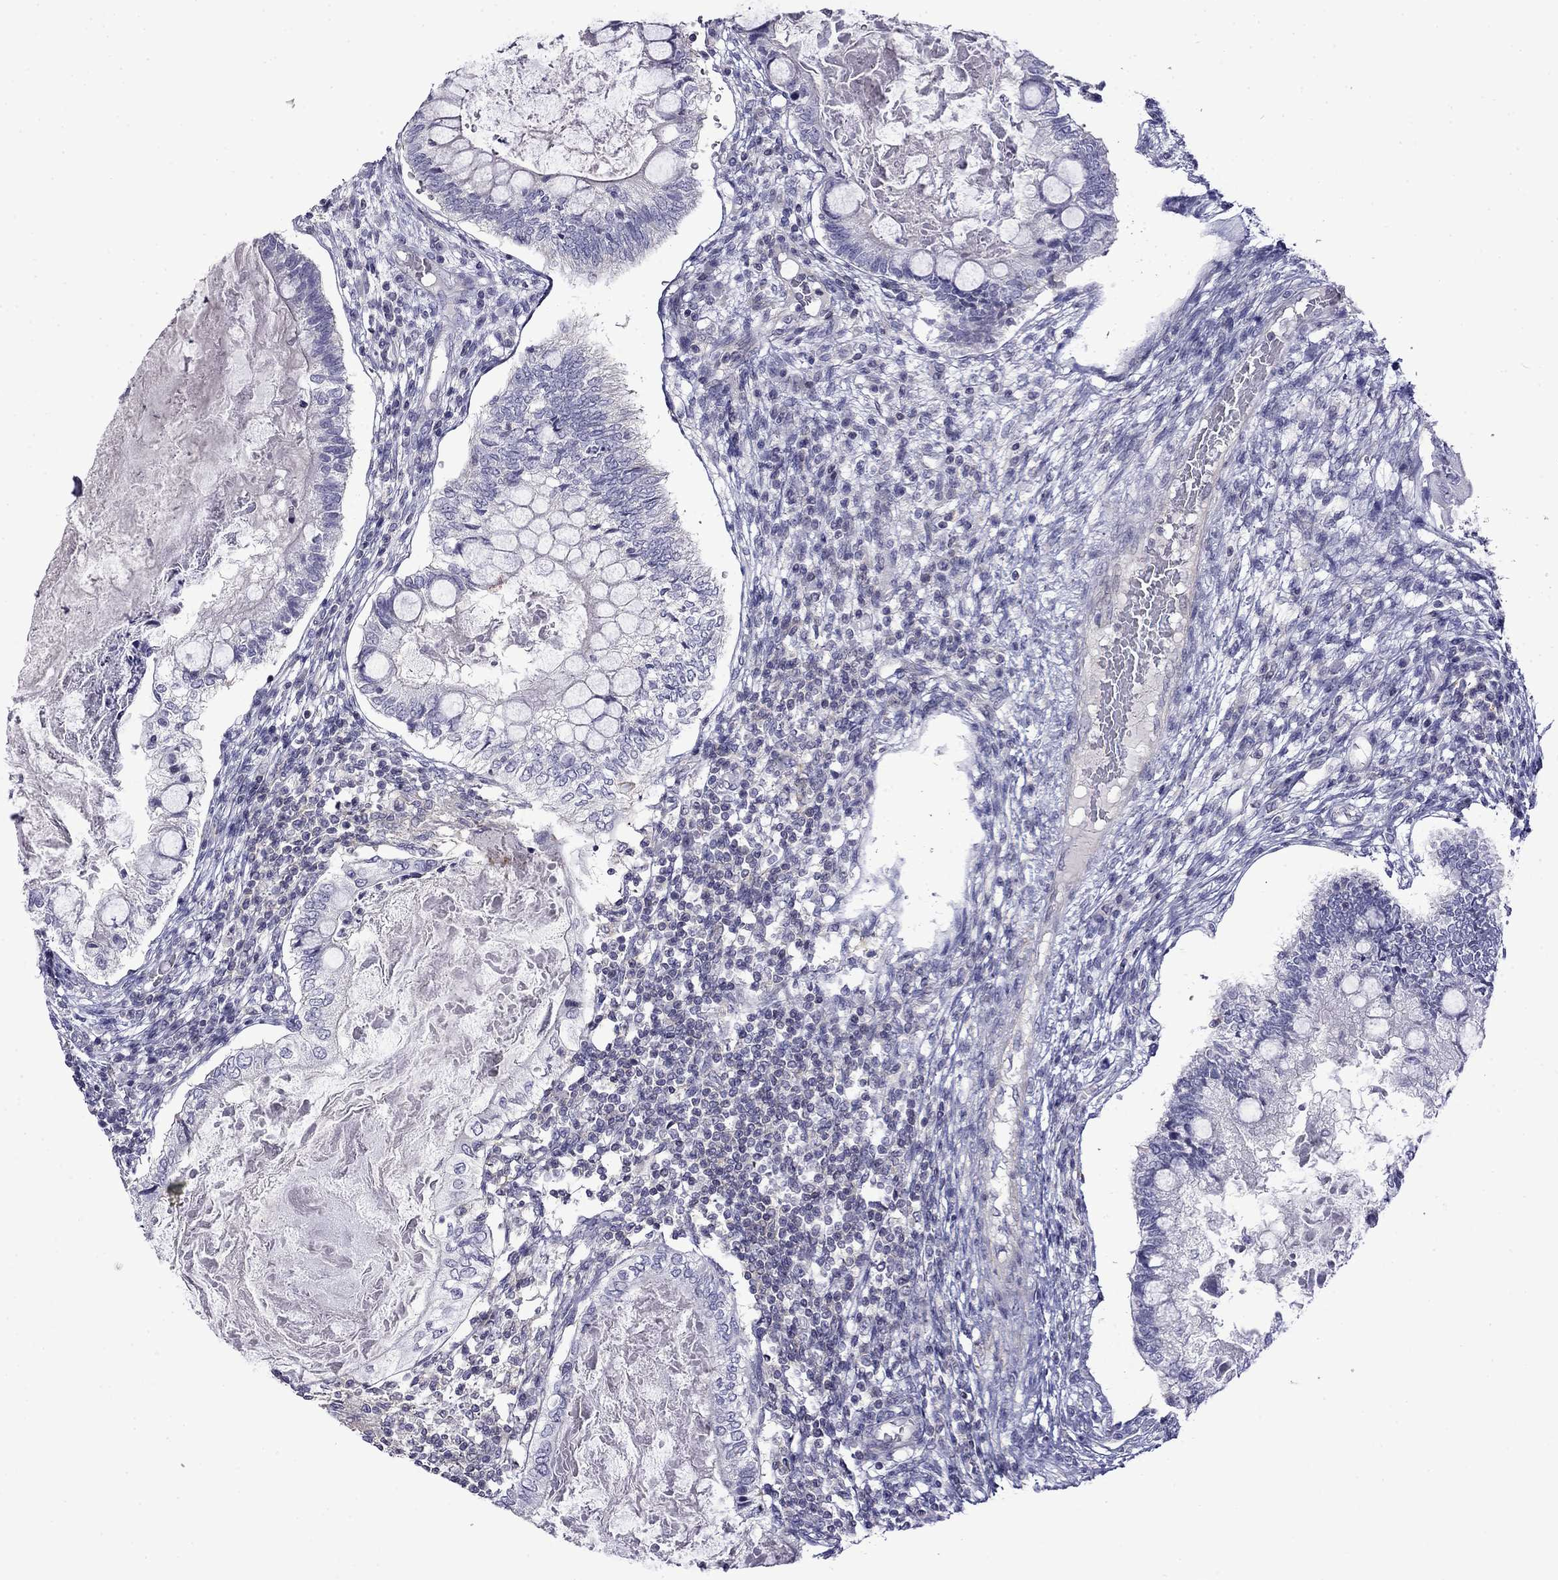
{"staining": {"intensity": "negative", "quantity": "none", "location": "none"}, "tissue": "testis cancer", "cell_type": "Tumor cells", "image_type": "cancer", "snomed": [{"axis": "morphology", "description": "Seminoma, NOS"}, {"axis": "morphology", "description": "Carcinoma, Embryonal, NOS"}, {"axis": "topography", "description": "Testis"}], "caption": "Histopathology image shows no protein staining in tumor cells of testis cancer tissue.", "gene": "PRR18", "patient": {"sex": "male", "age": 41}}